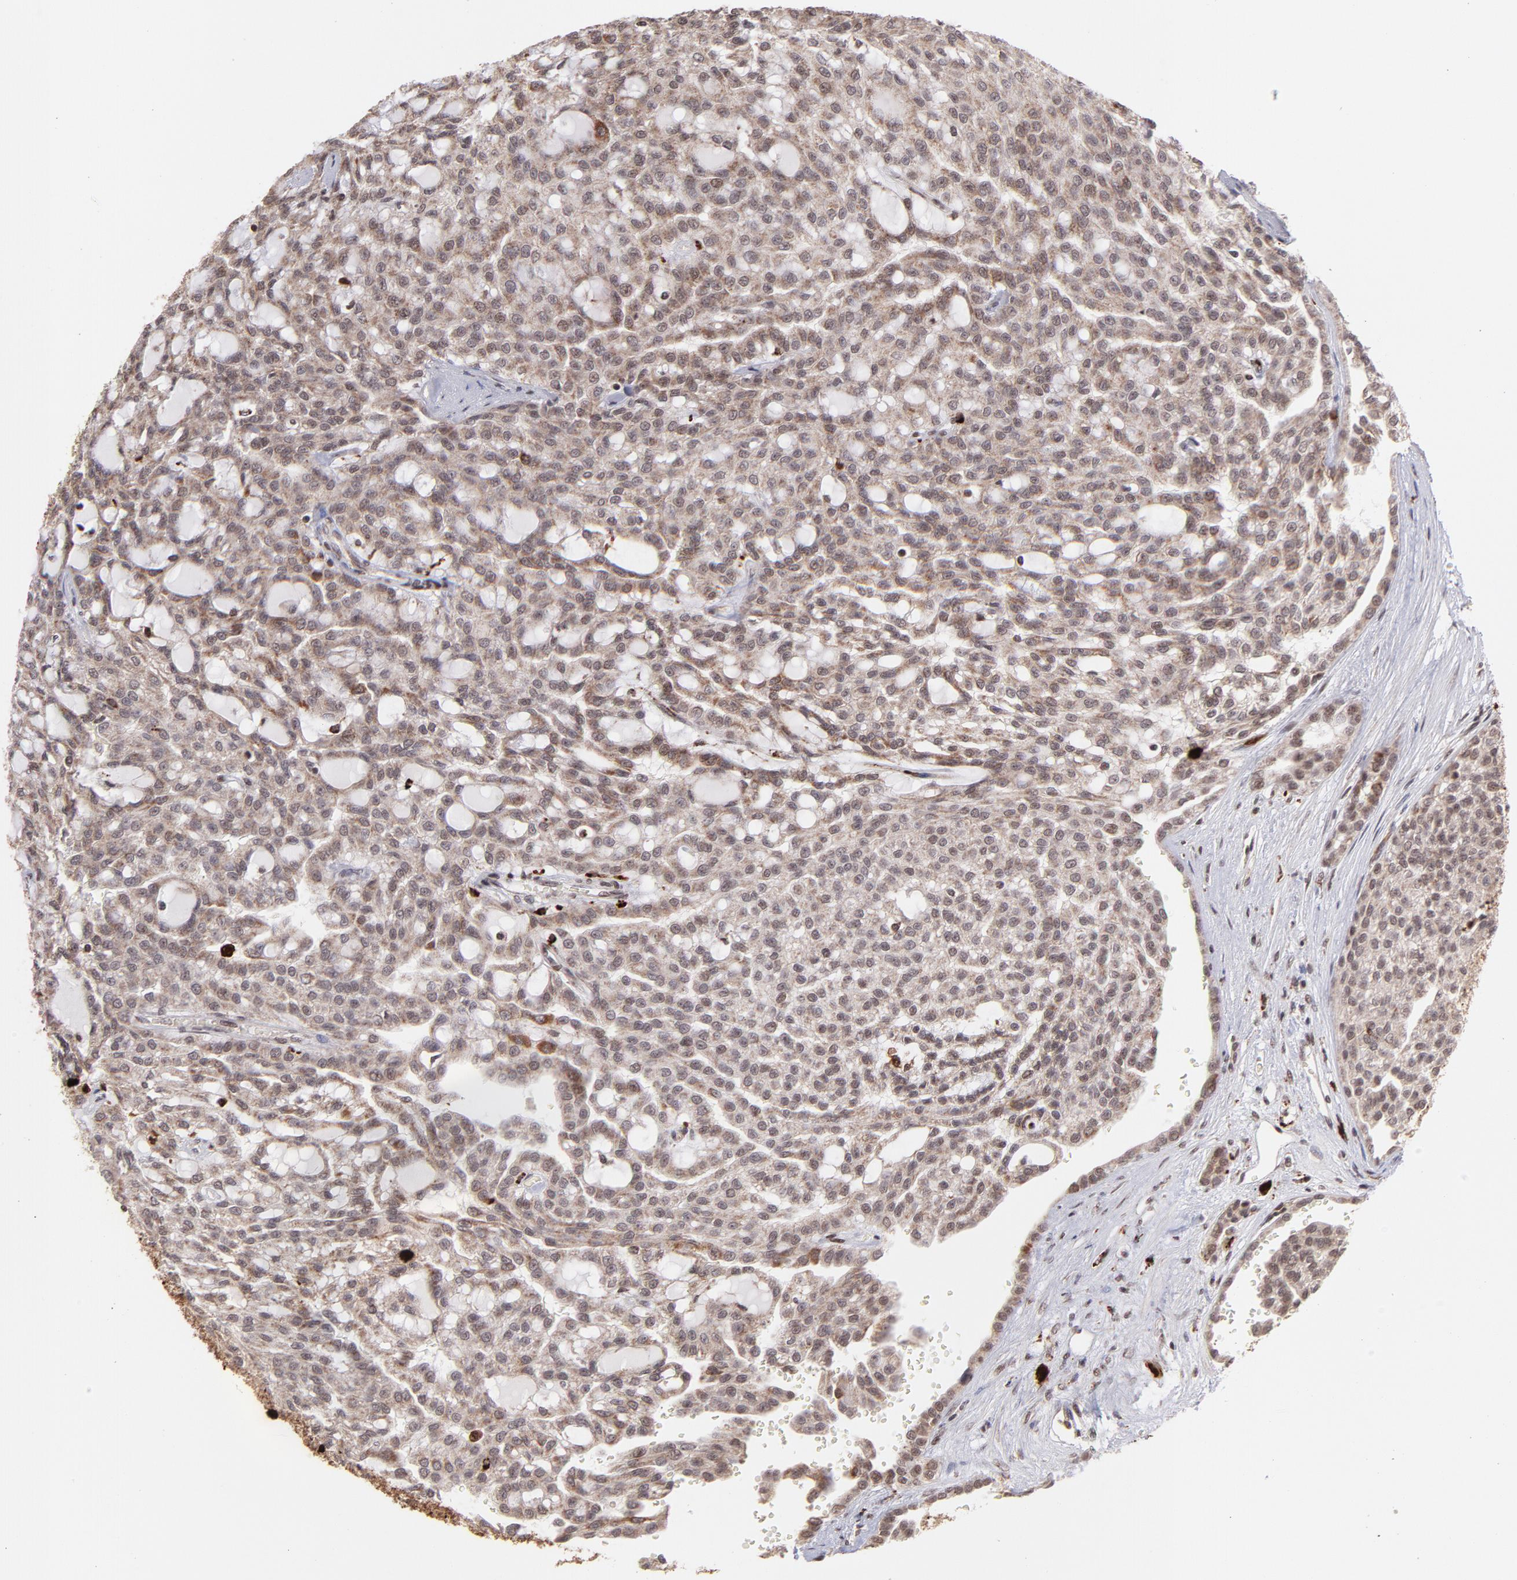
{"staining": {"intensity": "moderate", "quantity": ">75%", "location": "cytoplasmic/membranous,nuclear"}, "tissue": "renal cancer", "cell_type": "Tumor cells", "image_type": "cancer", "snomed": [{"axis": "morphology", "description": "Adenocarcinoma, NOS"}, {"axis": "topography", "description": "Kidney"}], "caption": "A medium amount of moderate cytoplasmic/membranous and nuclear expression is appreciated in approximately >75% of tumor cells in renal cancer (adenocarcinoma) tissue.", "gene": "ZFX", "patient": {"sex": "male", "age": 63}}